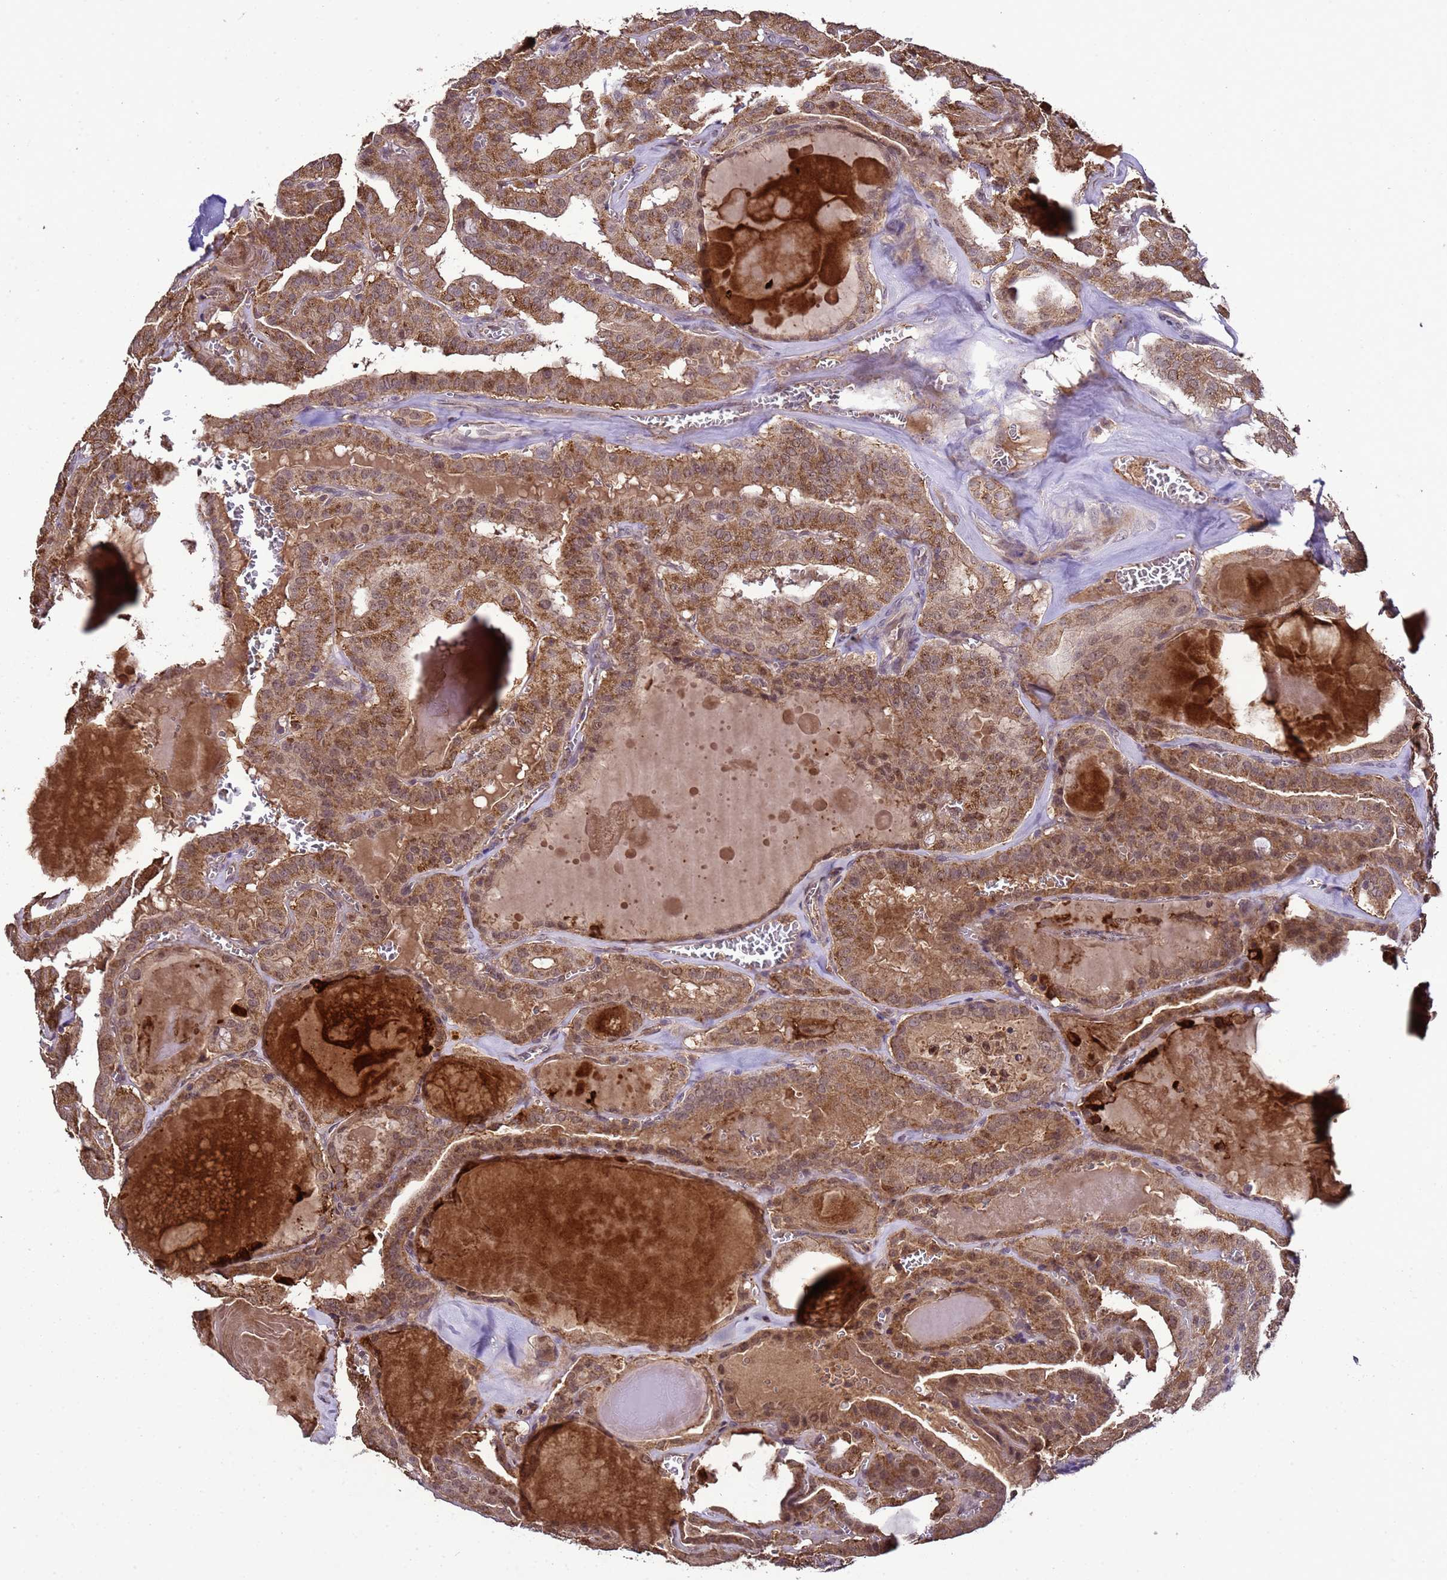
{"staining": {"intensity": "moderate", "quantity": ">75%", "location": "cytoplasmic/membranous"}, "tissue": "thyroid cancer", "cell_type": "Tumor cells", "image_type": "cancer", "snomed": [{"axis": "morphology", "description": "Papillary adenocarcinoma, NOS"}, {"axis": "topography", "description": "Thyroid gland"}], "caption": "This micrograph reveals immunohistochemistry (IHC) staining of thyroid cancer (papillary adenocarcinoma), with medium moderate cytoplasmic/membranous staining in about >75% of tumor cells.", "gene": "HSPBAP1", "patient": {"sex": "male", "age": 52}}